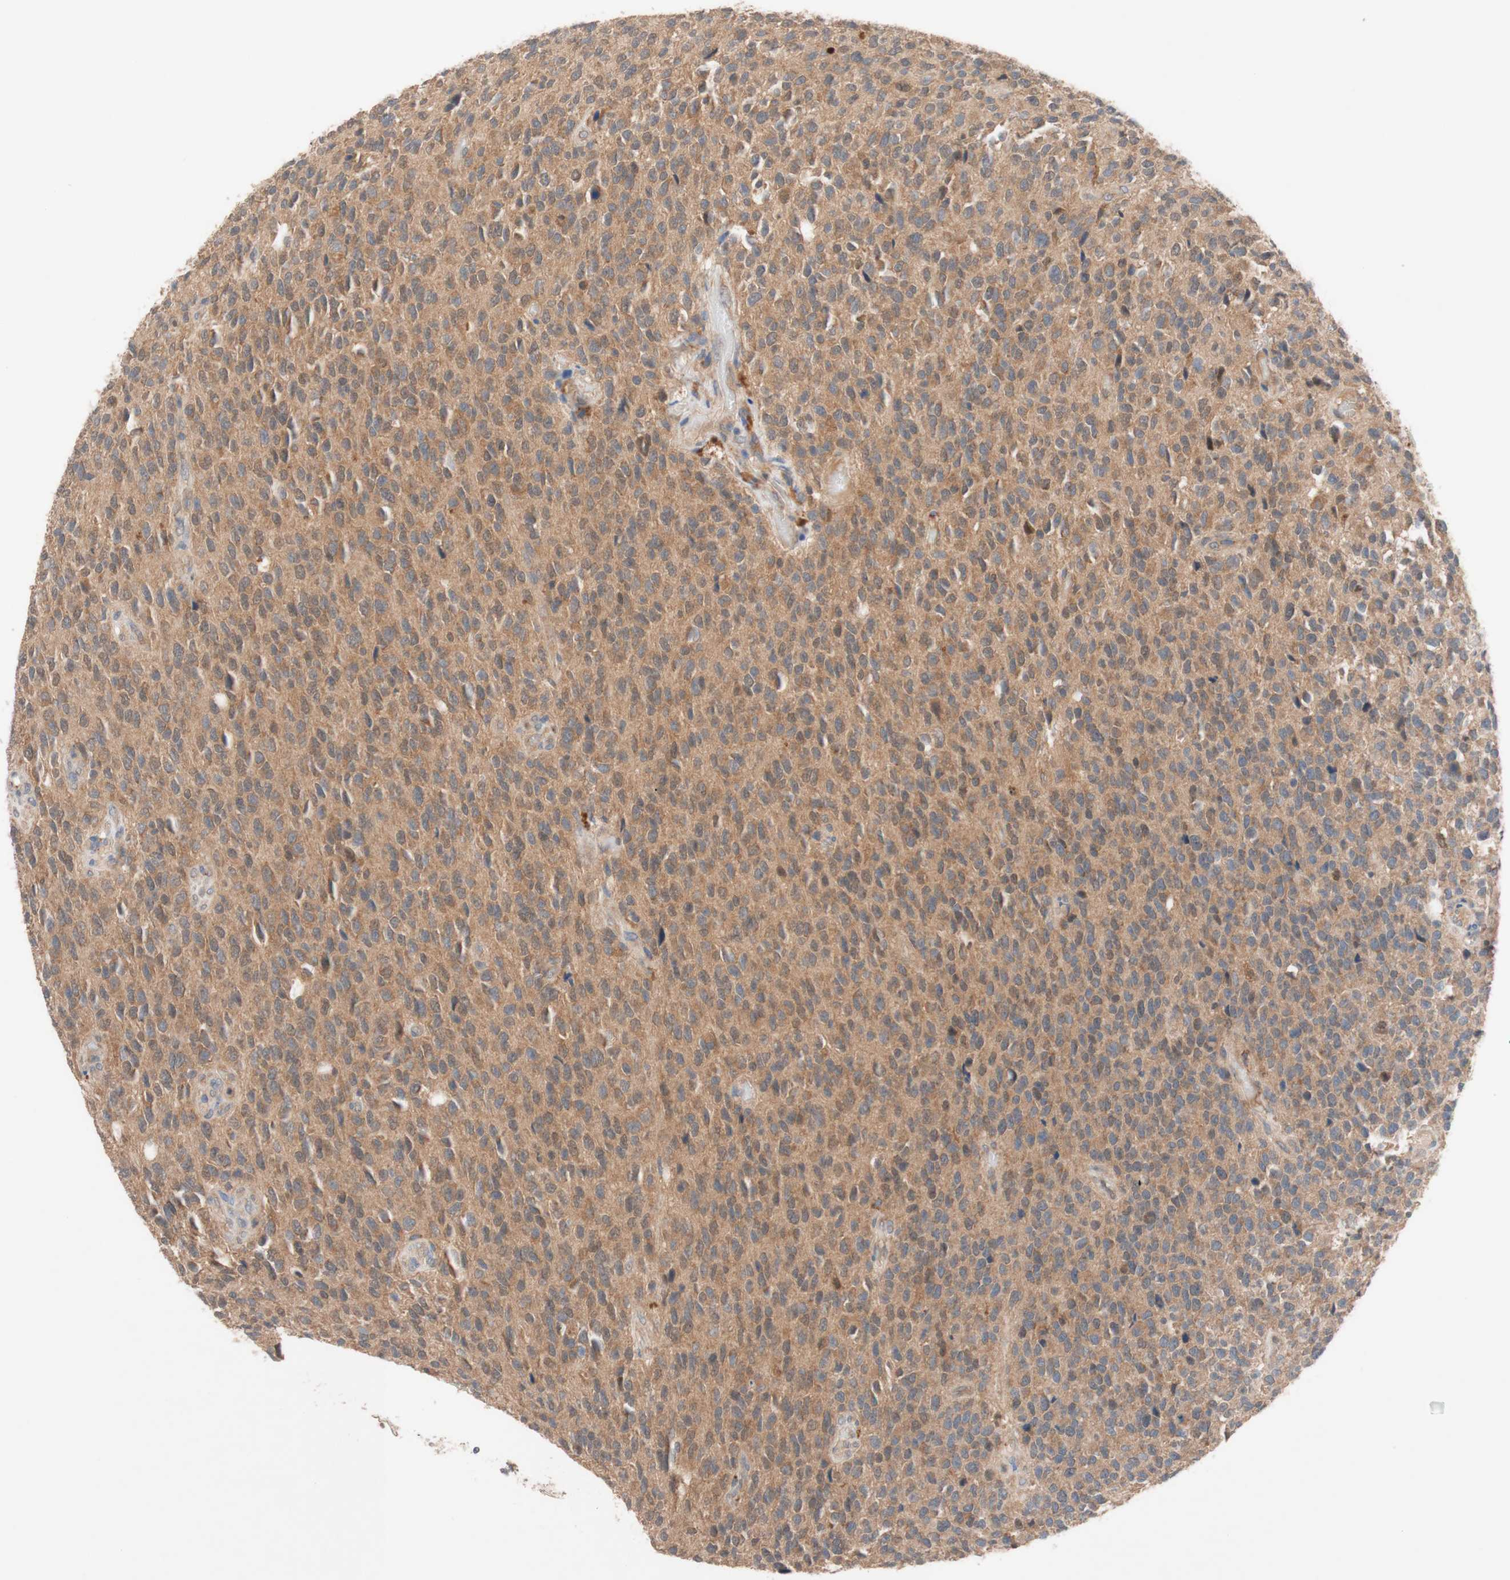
{"staining": {"intensity": "moderate", "quantity": ">75%", "location": "cytoplasmic/membranous"}, "tissue": "glioma", "cell_type": "Tumor cells", "image_type": "cancer", "snomed": [{"axis": "morphology", "description": "Glioma, malignant, High grade"}, {"axis": "topography", "description": "pancreas cauda"}], "caption": "The image demonstrates a brown stain indicating the presence of a protein in the cytoplasmic/membranous of tumor cells in glioma.", "gene": "PEX2", "patient": {"sex": "male", "age": 60}}